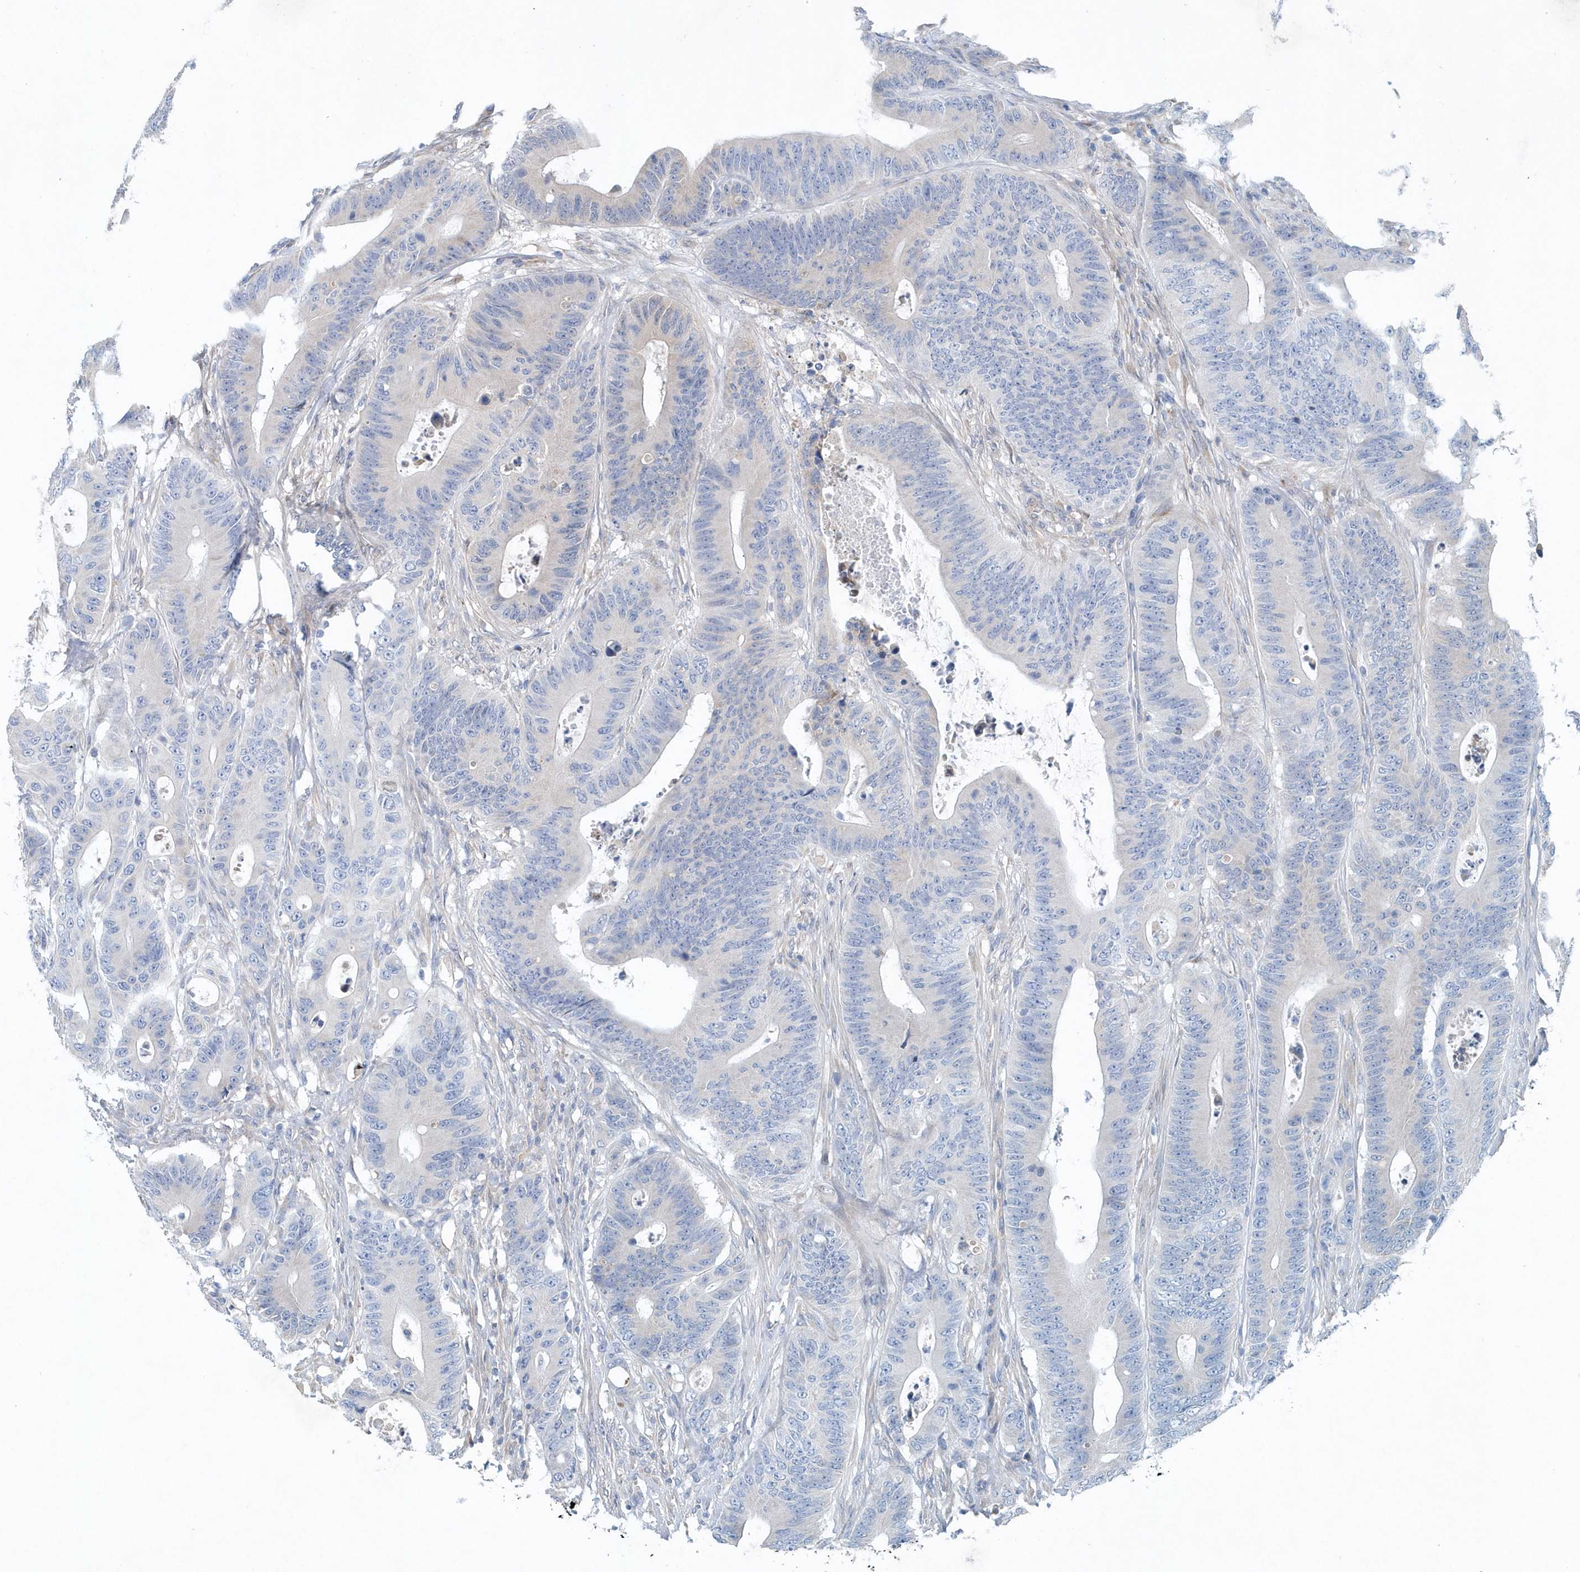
{"staining": {"intensity": "negative", "quantity": "none", "location": "none"}, "tissue": "colorectal cancer", "cell_type": "Tumor cells", "image_type": "cancer", "snomed": [{"axis": "morphology", "description": "Adenocarcinoma, NOS"}, {"axis": "topography", "description": "Colon"}], "caption": "Image shows no significant protein staining in tumor cells of colorectal cancer (adenocarcinoma).", "gene": "PFN2", "patient": {"sex": "male", "age": 83}}